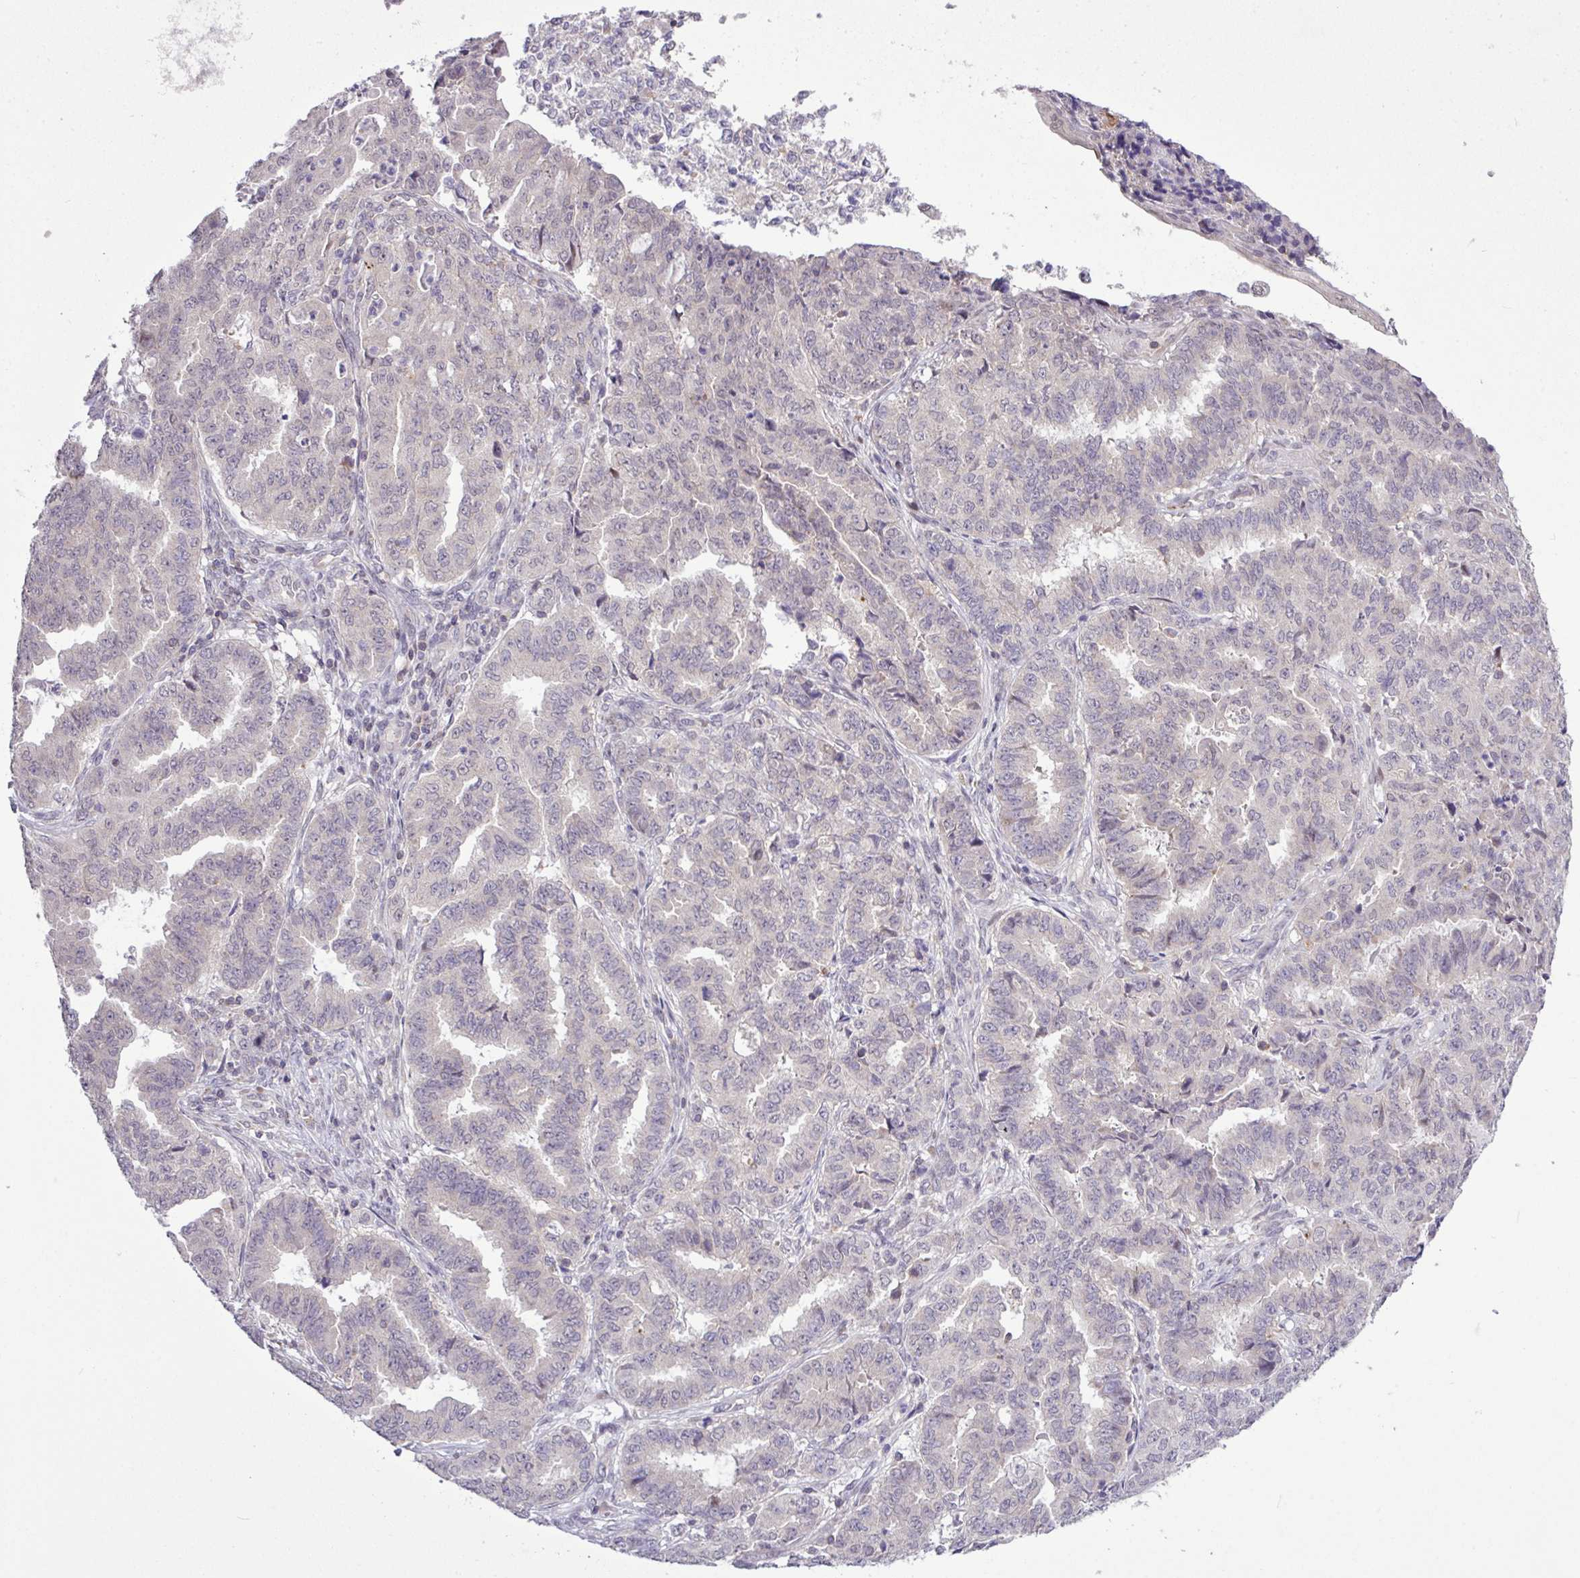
{"staining": {"intensity": "negative", "quantity": "none", "location": "none"}, "tissue": "endometrial cancer", "cell_type": "Tumor cells", "image_type": "cancer", "snomed": [{"axis": "morphology", "description": "Adenocarcinoma, NOS"}, {"axis": "topography", "description": "Endometrium"}], "caption": "Endometrial adenocarcinoma stained for a protein using immunohistochemistry (IHC) demonstrates no staining tumor cells.", "gene": "RTL3", "patient": {"sex": "female", "age": 50}}